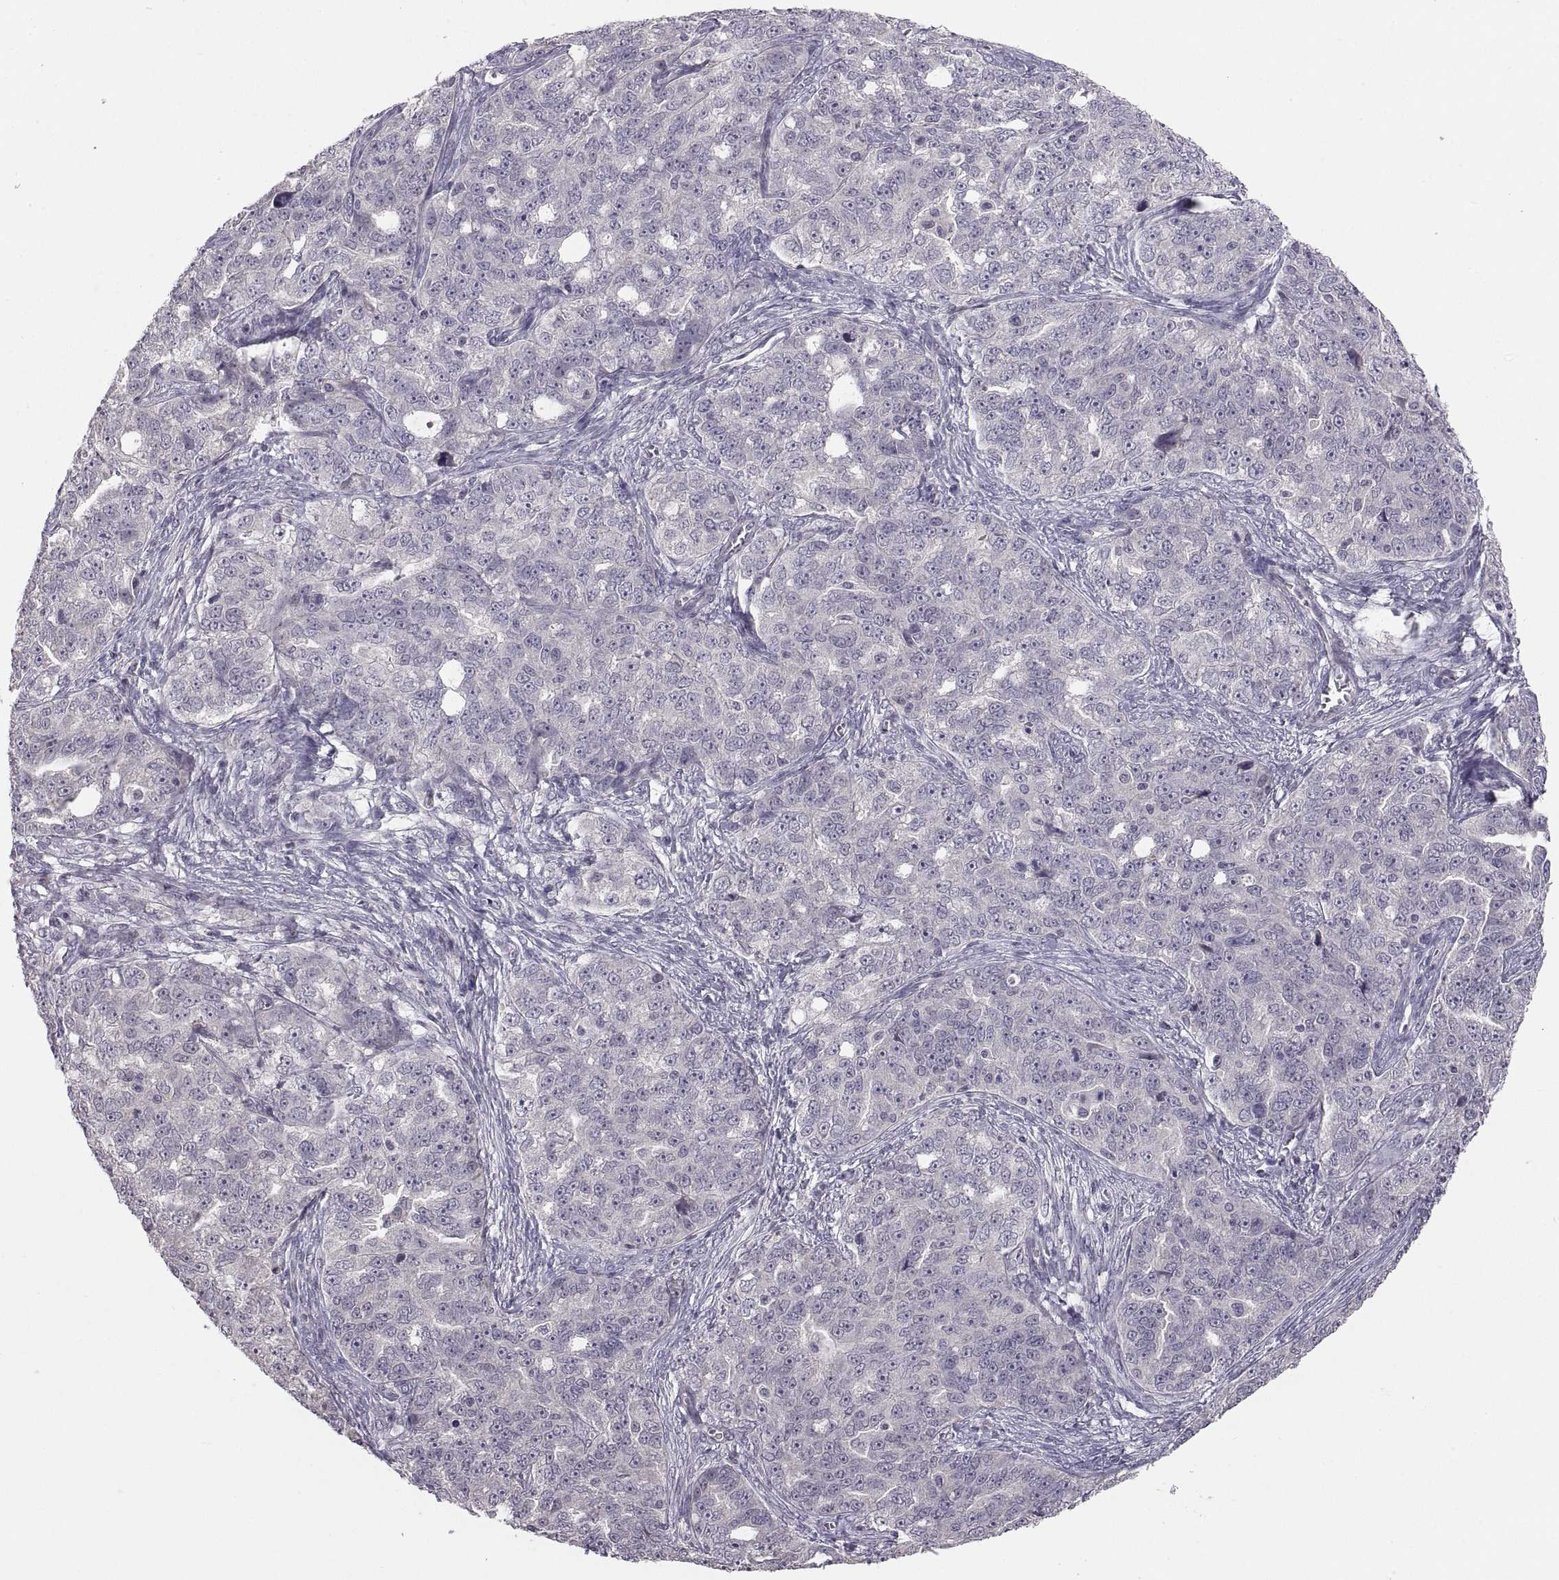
{"staining": {"intensity": "negative", "quantity": "none", "location": "none"}, "tissue": "ovarian cancer", "cell_type": "Tumor cells", "image_type": "cancer", "snomed": [{"axis": "morphology", "description": "Cystadenocarcinoma, serous, NOS"}, {"axis": "topography", "description": "Ovary"}], "caption": "The micrograph reveals no staining of tumor cells in serous cystadenocarcinoma (ovarian). The staining was performed using DAB to visualize the protein expression in brown, while the nuclei were stained in blue with hematoxylin (Magnification: 20x).", "gene": "PAX2", "patient": {"sex": "female", "age": 51}}